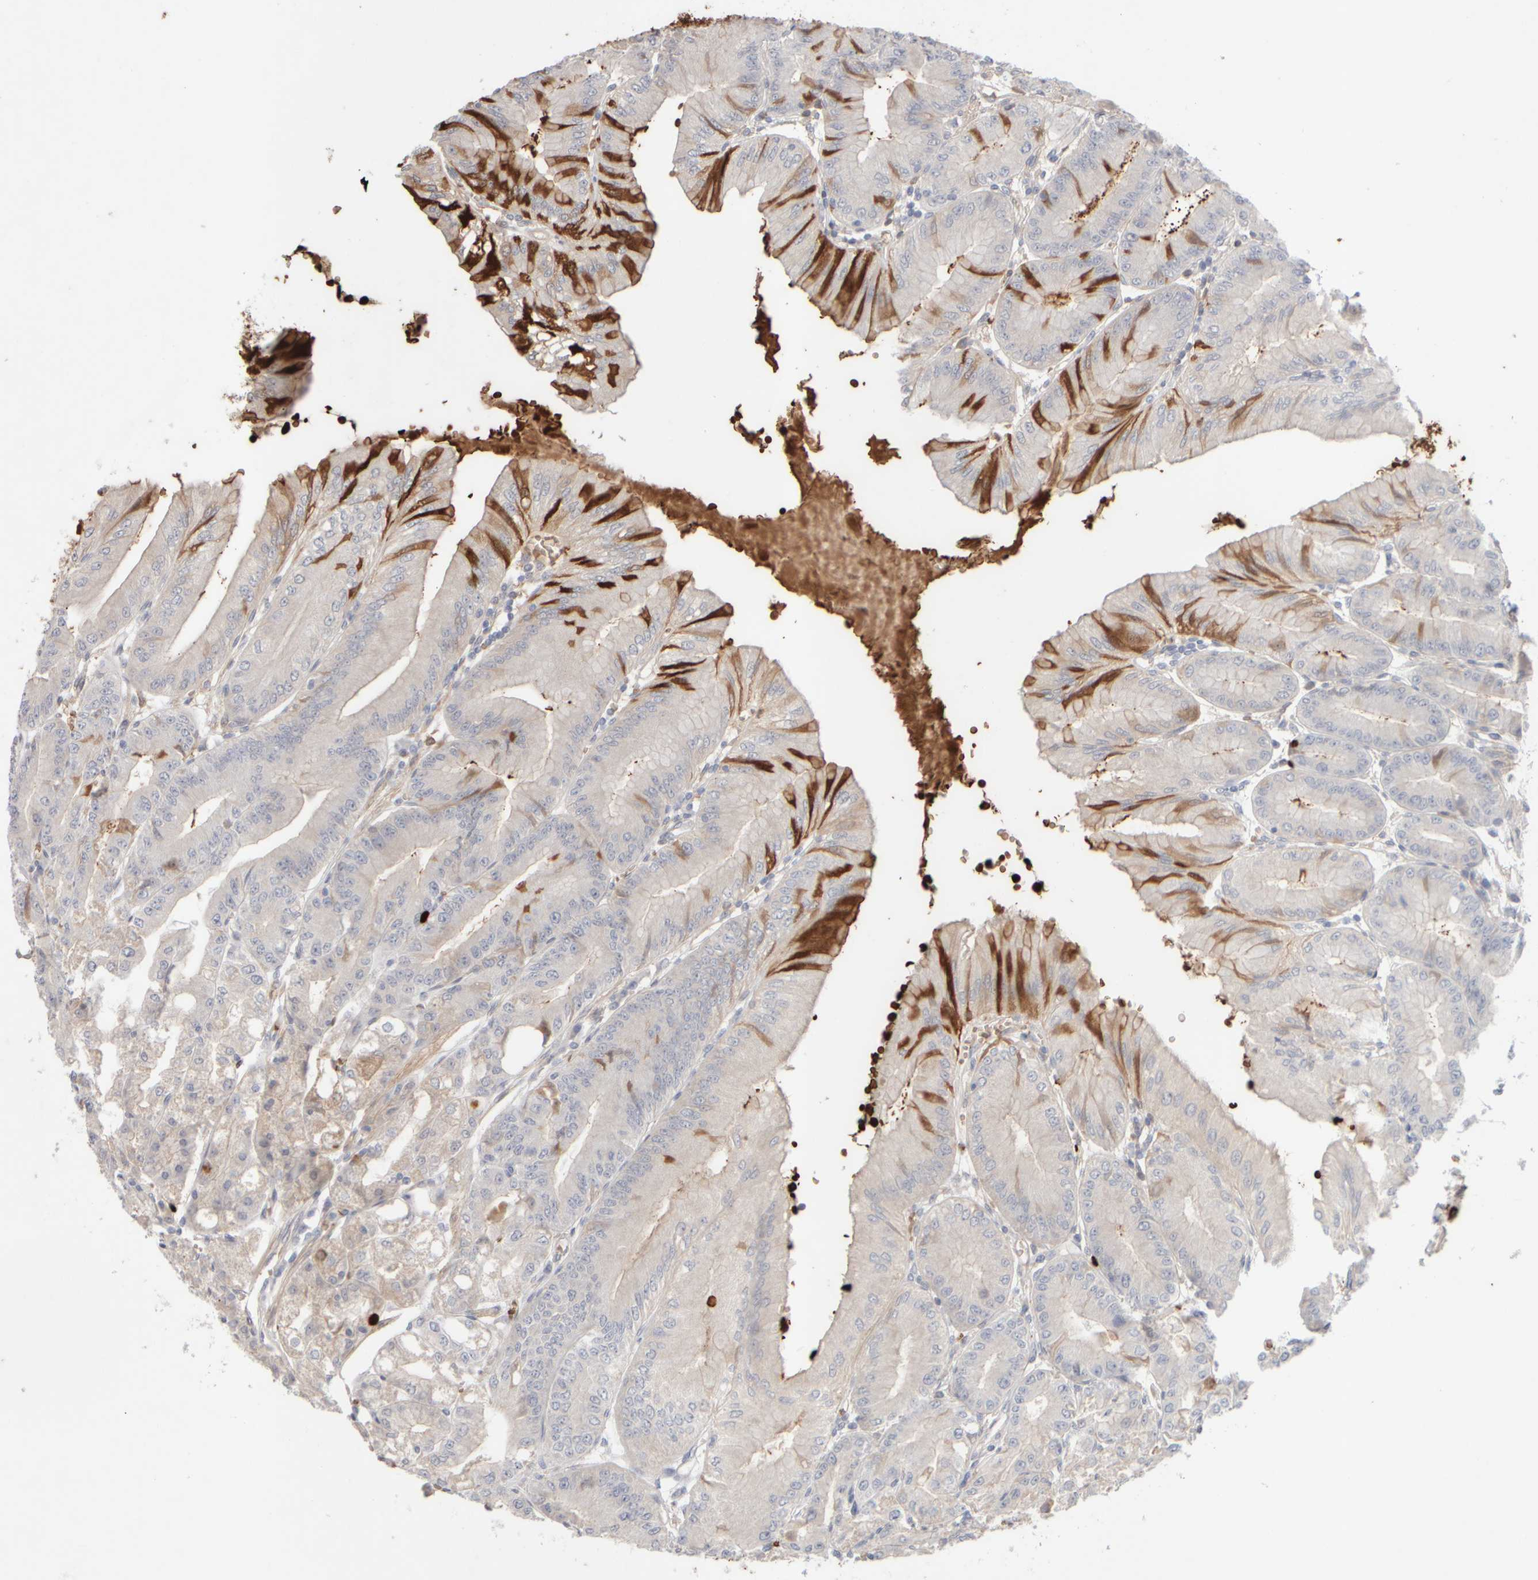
{"staining": {"intensity": "weak", "quantity": "25%-75%", "location": "cytoplasmic/membranous"}, "tissue": "stomach", "cell_type": "Glandular cells", "image_type": "normal", "snomed": [{"axis": "morphology", "description": "Normal tissue, NOS"}, {"axis": "topography", "description": "Stomach, lower"}], "caption": "Immunohistochemistry (IHC) histopathology image of normal stomach stained for a protein (brown), which demonstrates low levels of weak cytoplasmic/membranous staining in approximately 25%-75% of glandular cells.", "gene": "MST1", "patient": {"sex": "male", "age": 71}}